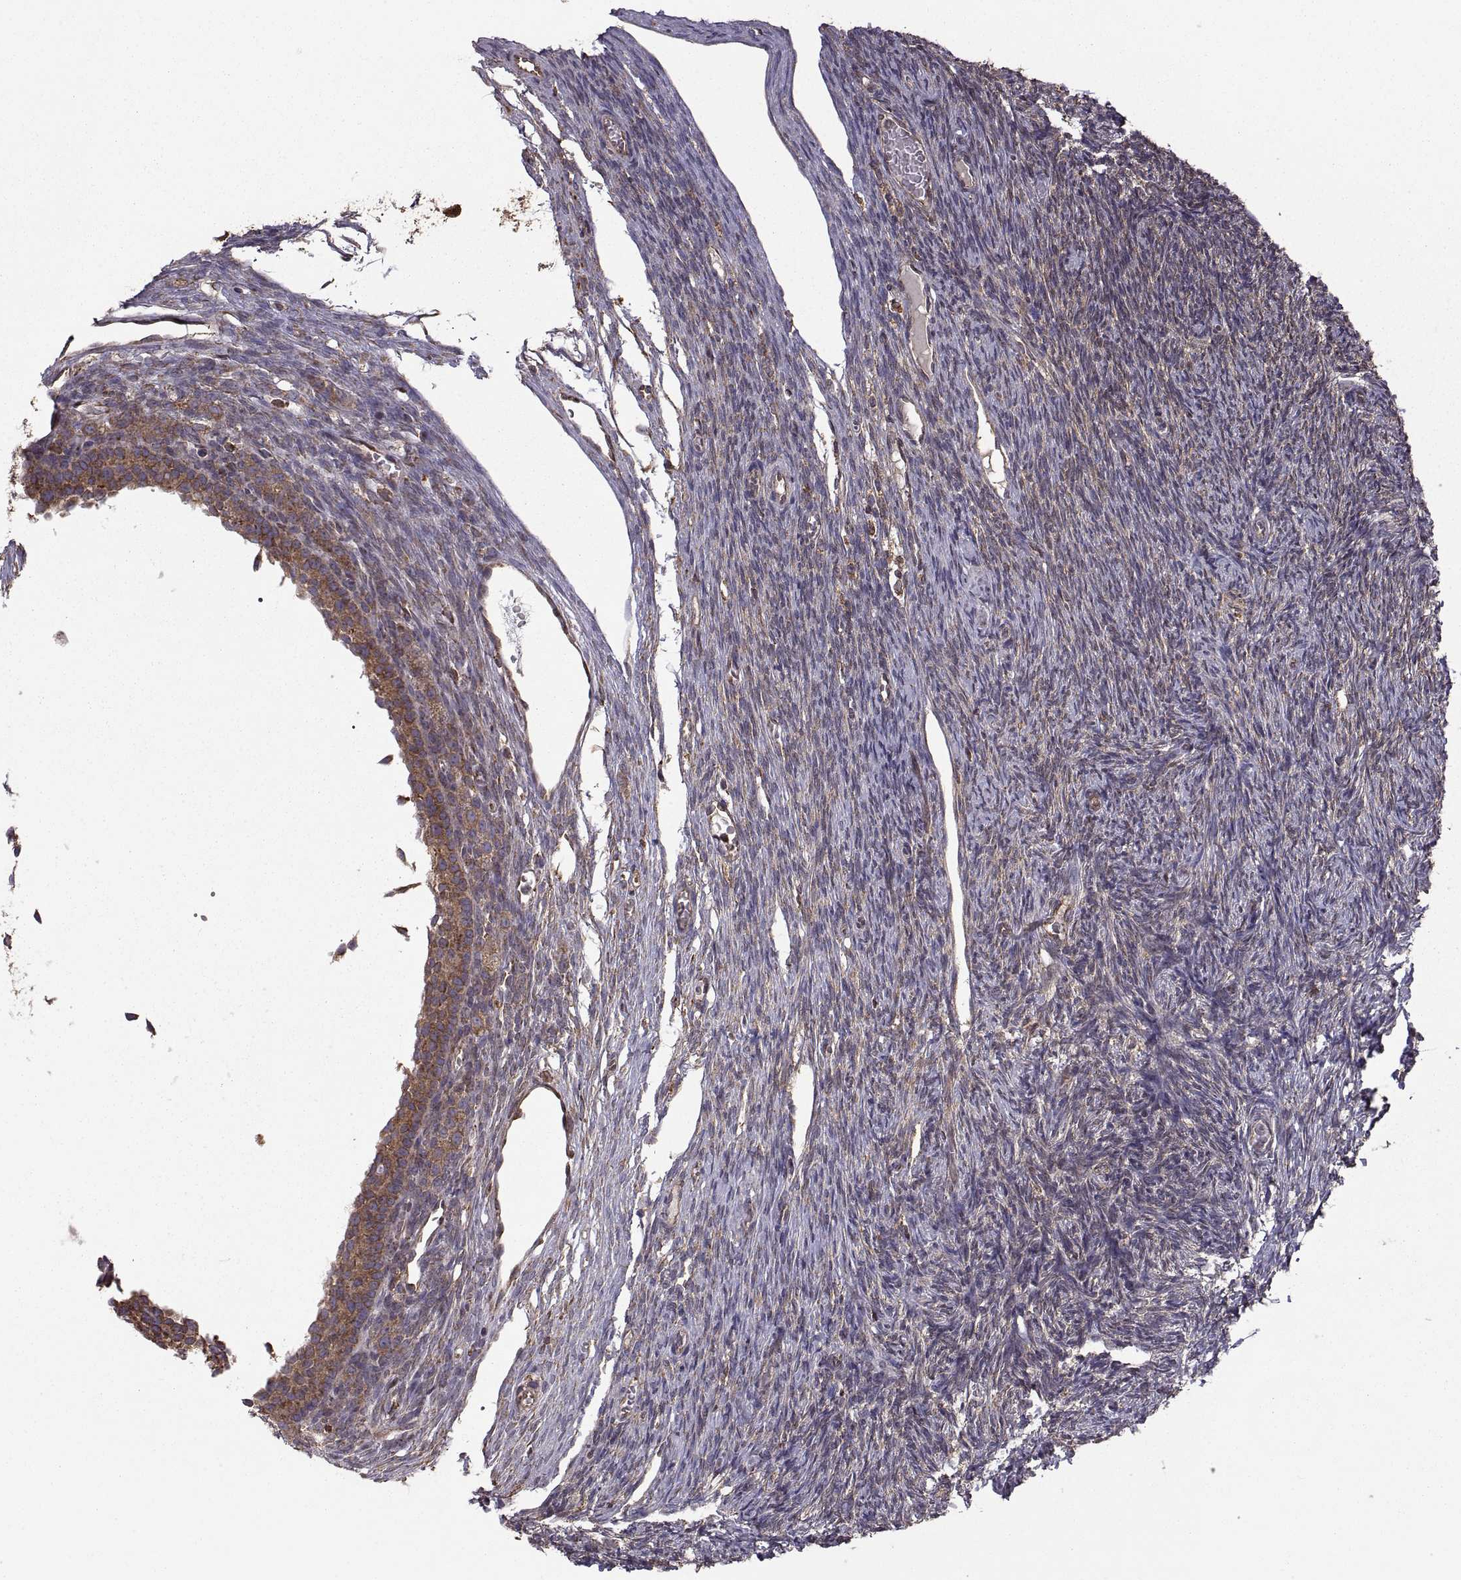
{"staining": {"intensity": "moderate", "quantity": "<25%", "location": "cytoplasmic/membranous"}, "tissue": "ovary", "cell_type": "Follicle cells", "image_type": "normal", "snomed": [{"axis": "morphology", "description": "Normal tissue, NOS"}, {"axis": "topography", "description": "Ovary"}], "caption": "The photomicrograph reveals immunohistochemical staining of unremarkable ovary. There is moderate cytoplasmic/membranous expression is seen in about <25% of follicle cells. The staining was performed using DAB (3,3'-diaminobenzidine), with brown indicating positive protein expression. Nuclei are stained blue with hematoxylin.", "gene": "PDIA3", "patient": {"sex": "female", "age": 27}}